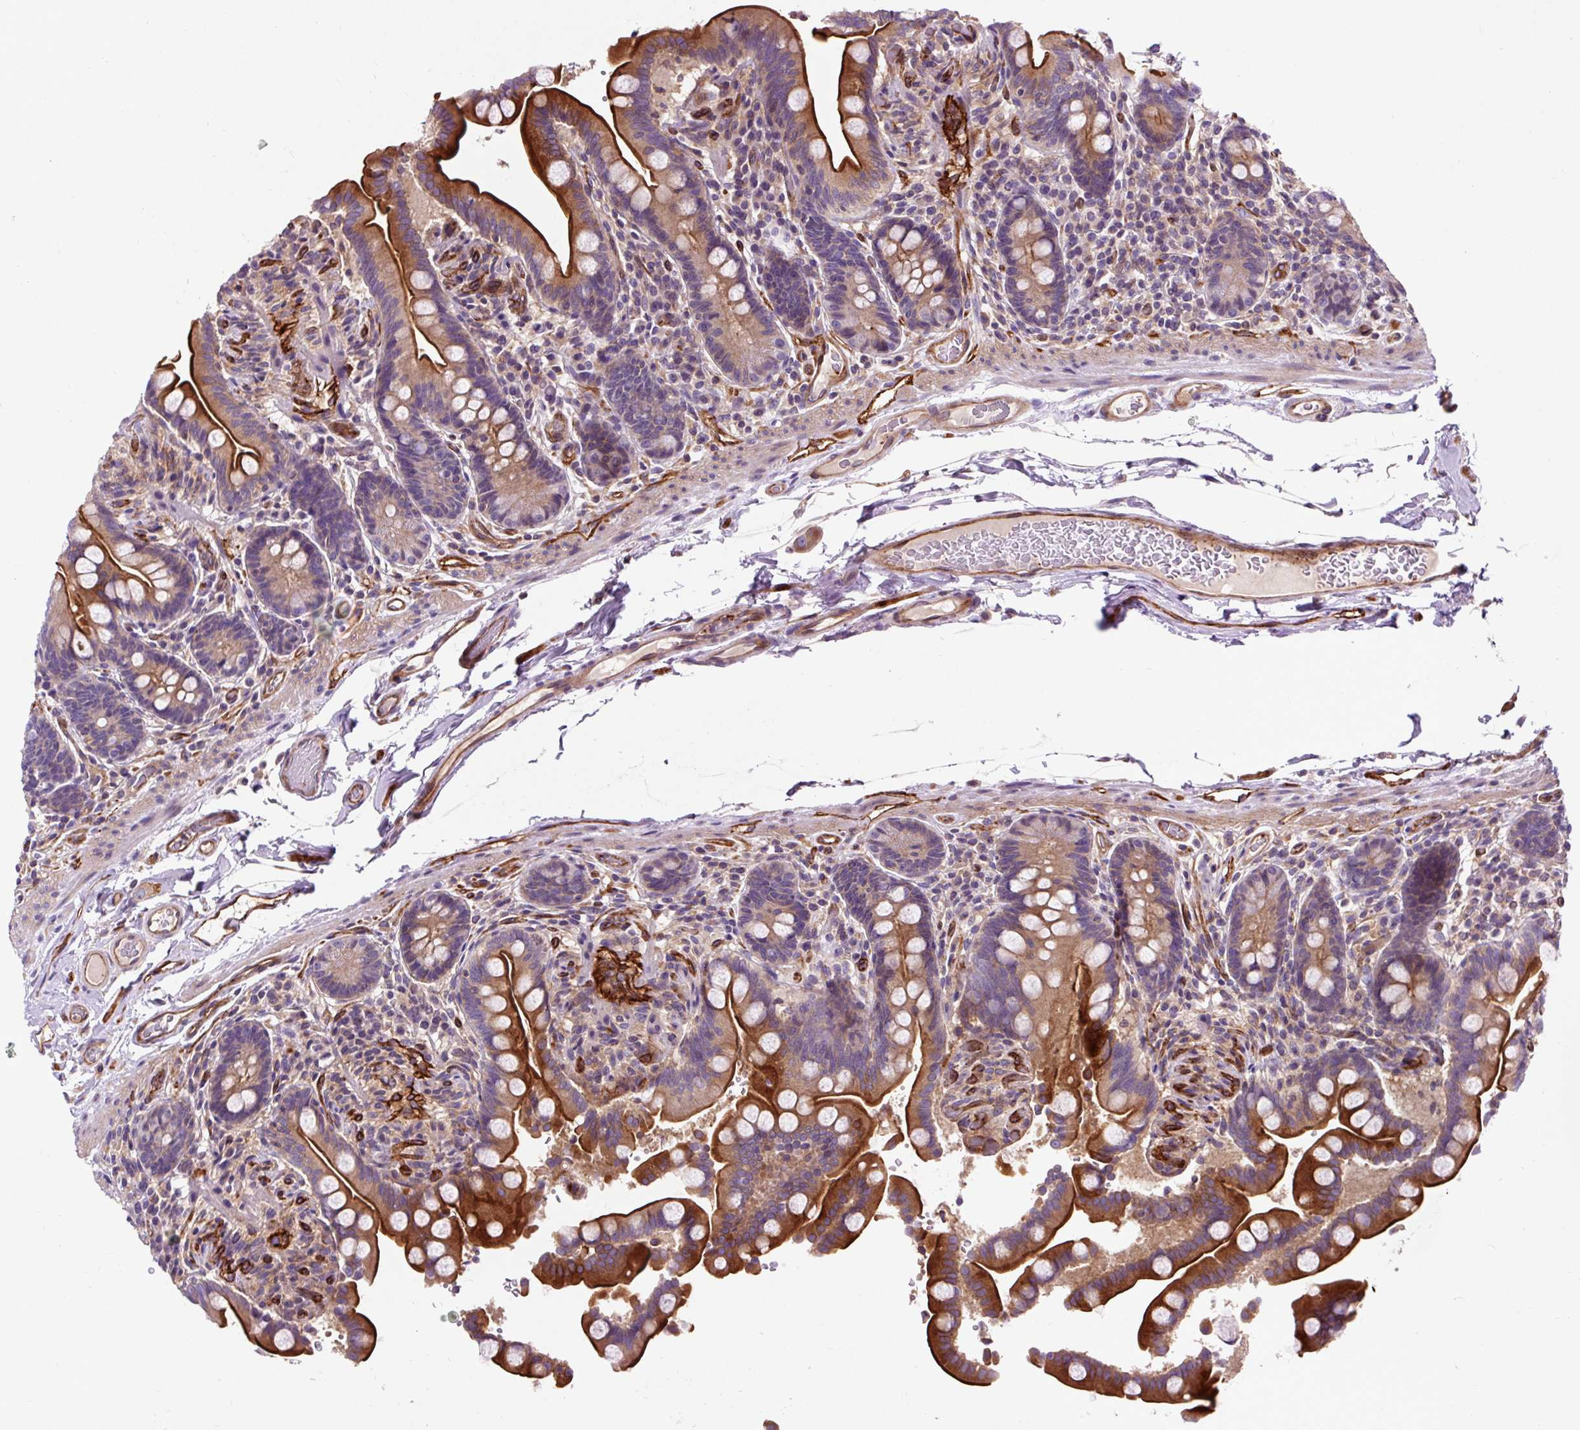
{"staining": {"intensity": "moderate", "quantity": ">75%", "location": "cytoplasmic/membranous"}, "tissue": "colon", "cell_type": "Endothelial cells", "image_type": "normal", "snomed": [{"axis": "morphology", "description": "Normal tissue, NOS"}, {"axis": "topography", "description": "Smooth muscle"}, {"axis": "topography", "description": "Colon"}], "caption": "Moderate cytoplasmic/membranous expression for a protein is seen in about >75% of endothelial cells of benign colon using immunohistochemistry (IHC).", "gene": "PCDHGB3", "patient": {"sex": "male", "age": 73}}